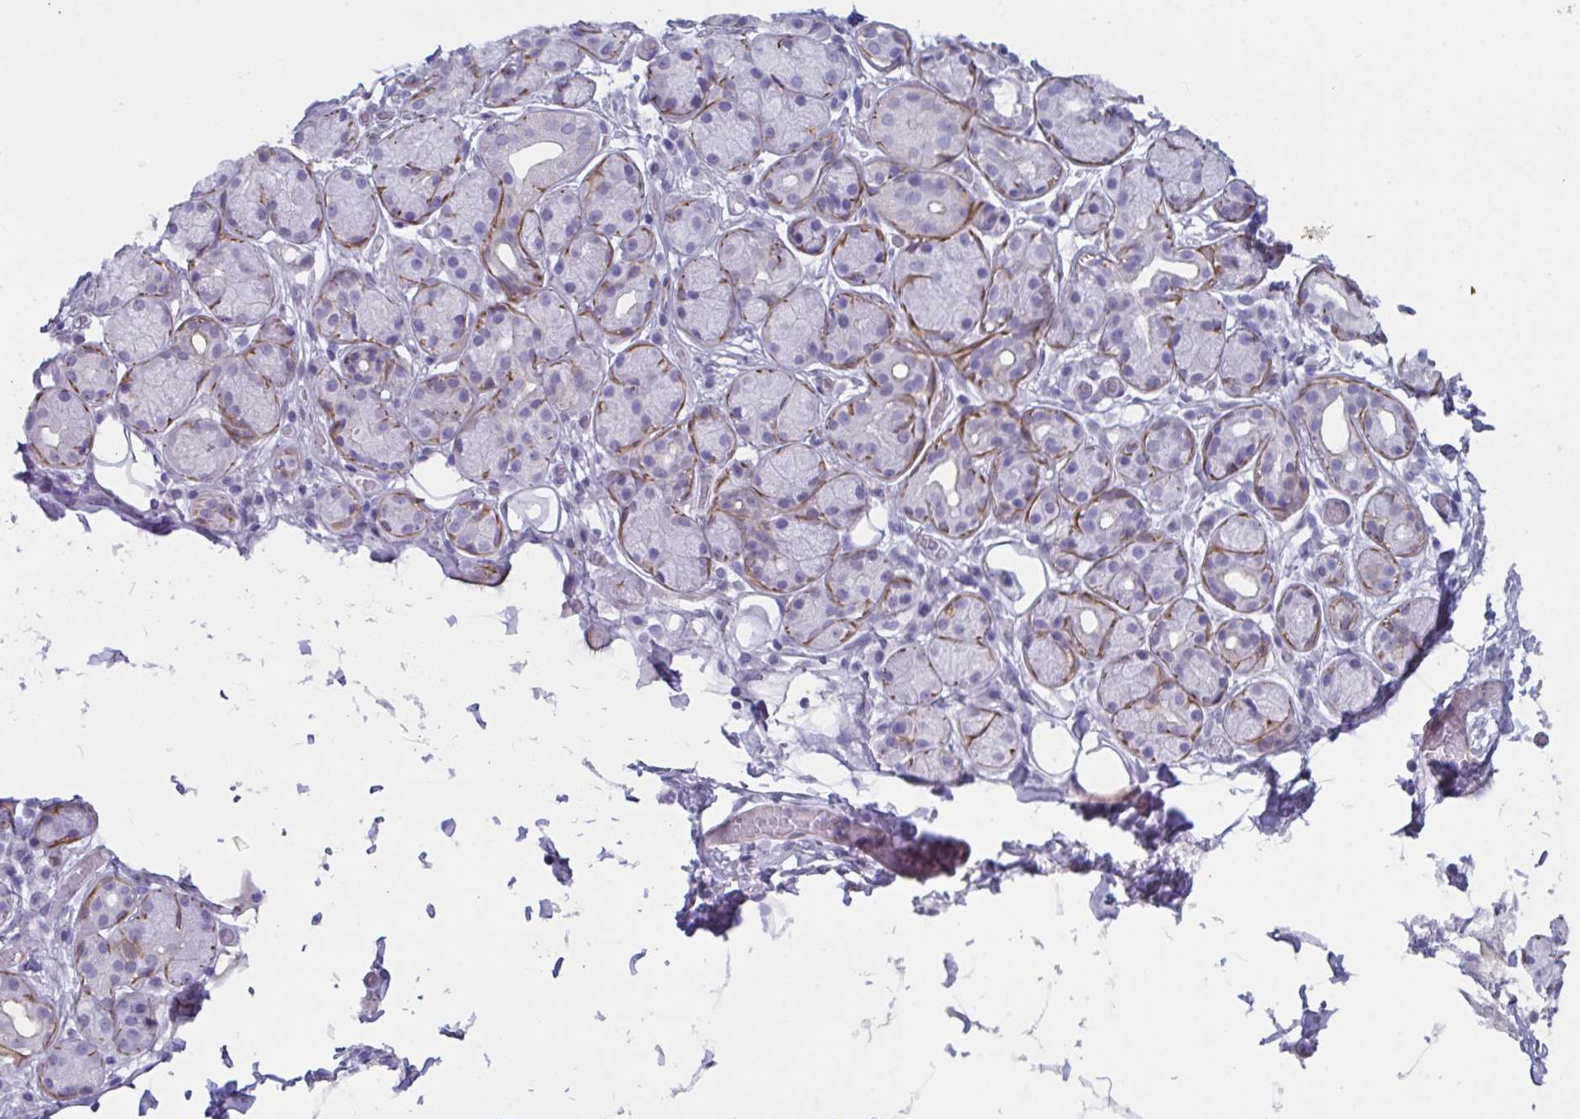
{"staining": {"intensity": "negative", "quantity": "none", "location": "none"}, "tissue": "salivary gland", "cell_type": "Glandular cells", "image_type": "normal", "snomed": [{"axis": "morphology", "description": "Normal tissue, NOS"}, {"axis": "topography", "description": "Salivary gland"}, {"axis": "topography", "description": "Peripheral nerve tissue"}], "caption": "The histopathology image shows no significant expression in glandular cells of salivary gland. (DAB (3,3'-diaminobenzidine) immunohistochemistry (IHC) with hematoxylin counter stain).", "gene": "OR5P3", "patient": {"sex": "male", "age": 71}}